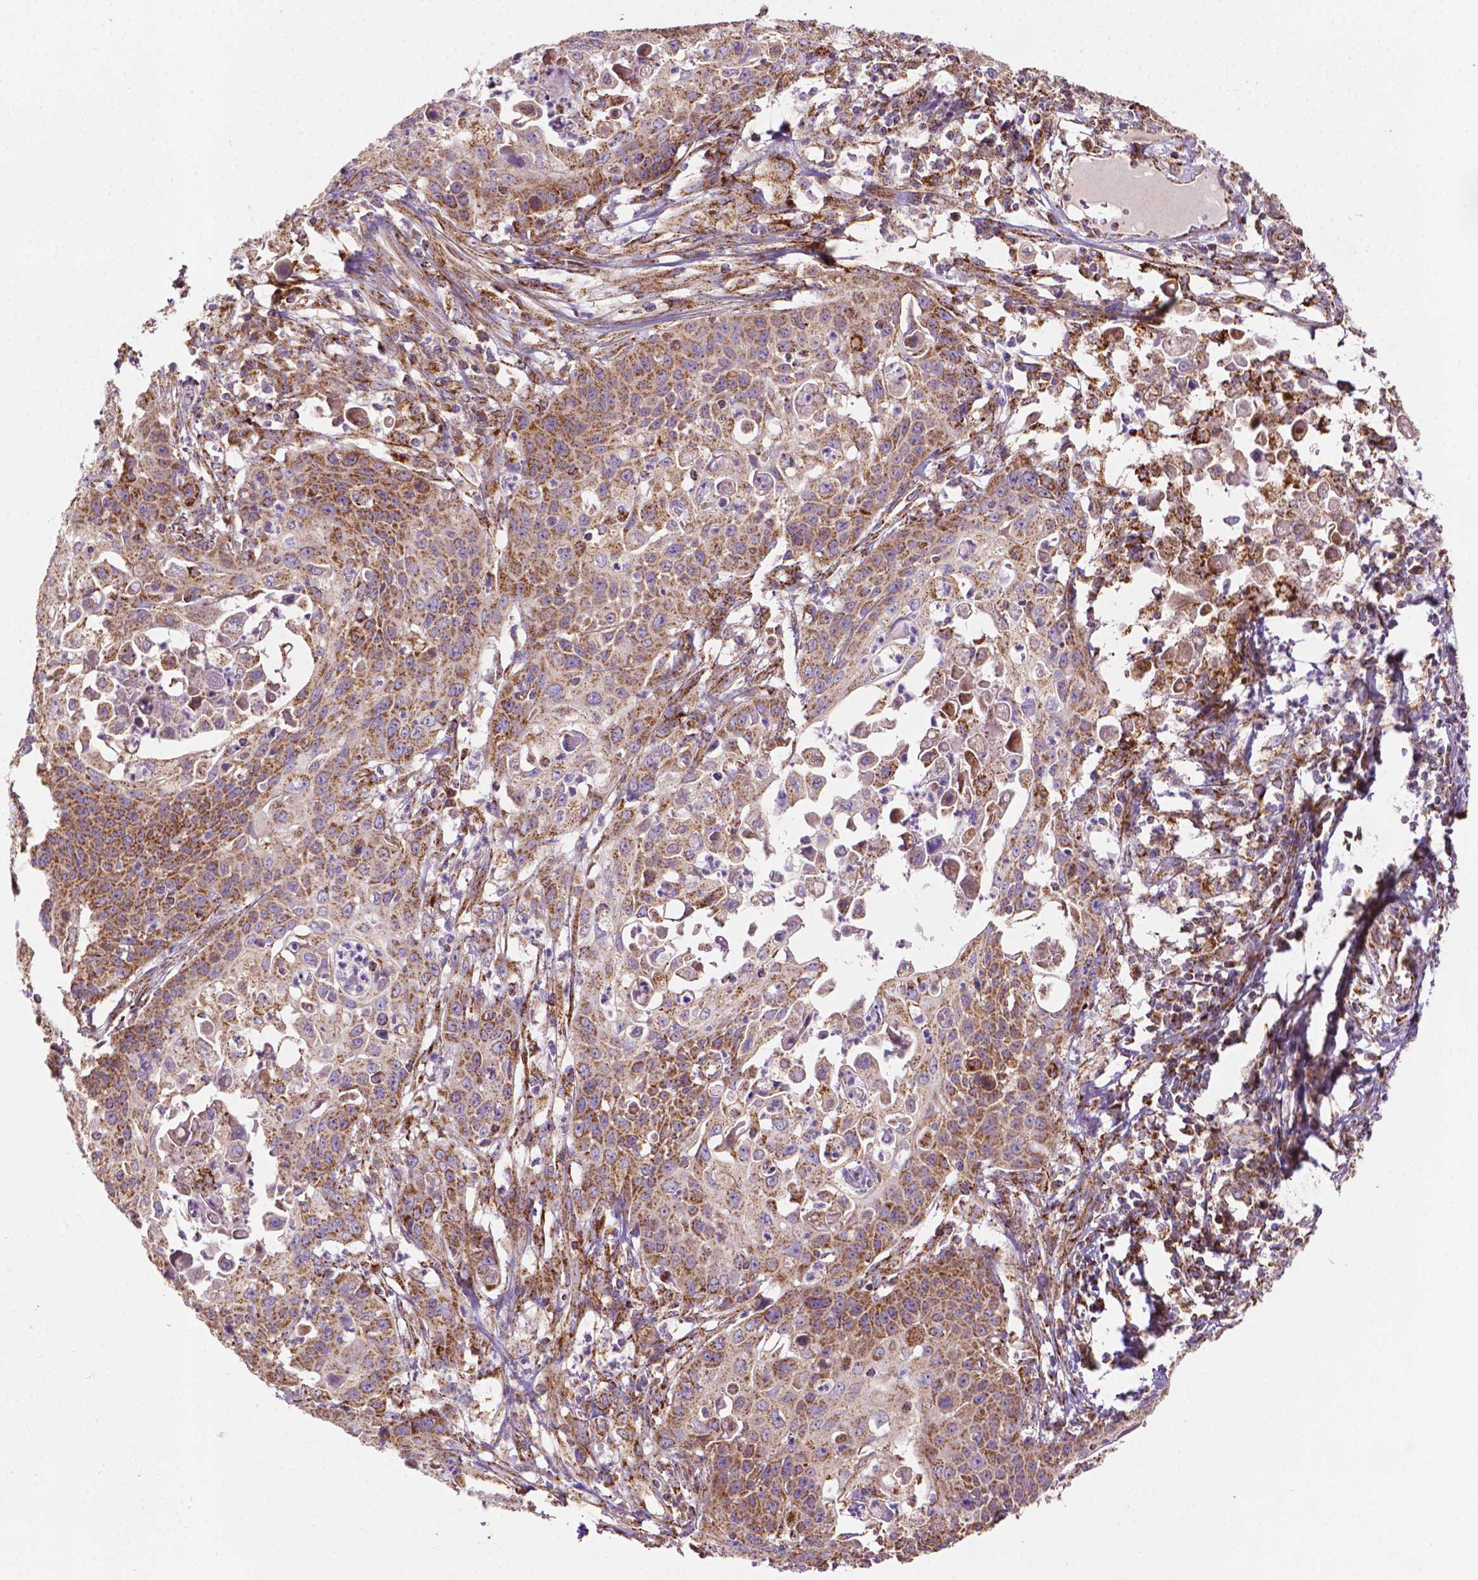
{"staining": {"intensity": "strong", "quantity": ">75%", "location": "cytoplasmic/membranous"}, "tissue": "cervical cancer", "cell_type": "Tumor cells", "image_type": "cancer", "snomed": [{"axis": "morphology", "description": "Squamous cell carcinoma, NOS"}, {"axis": "topography", "description": "Cervix"}], "caption": "Immunohistochemical staining of cervical squamous cell carcinoma reveals high levels of strong cytoplasmic/membranous positivity in about >75% of tumor cells. Immunohistochemistry stains the protein of interest in brown and the nuclei are stained blue.", "gene": "ILVBL", "patient": {"sex": "female", "age": 65}}